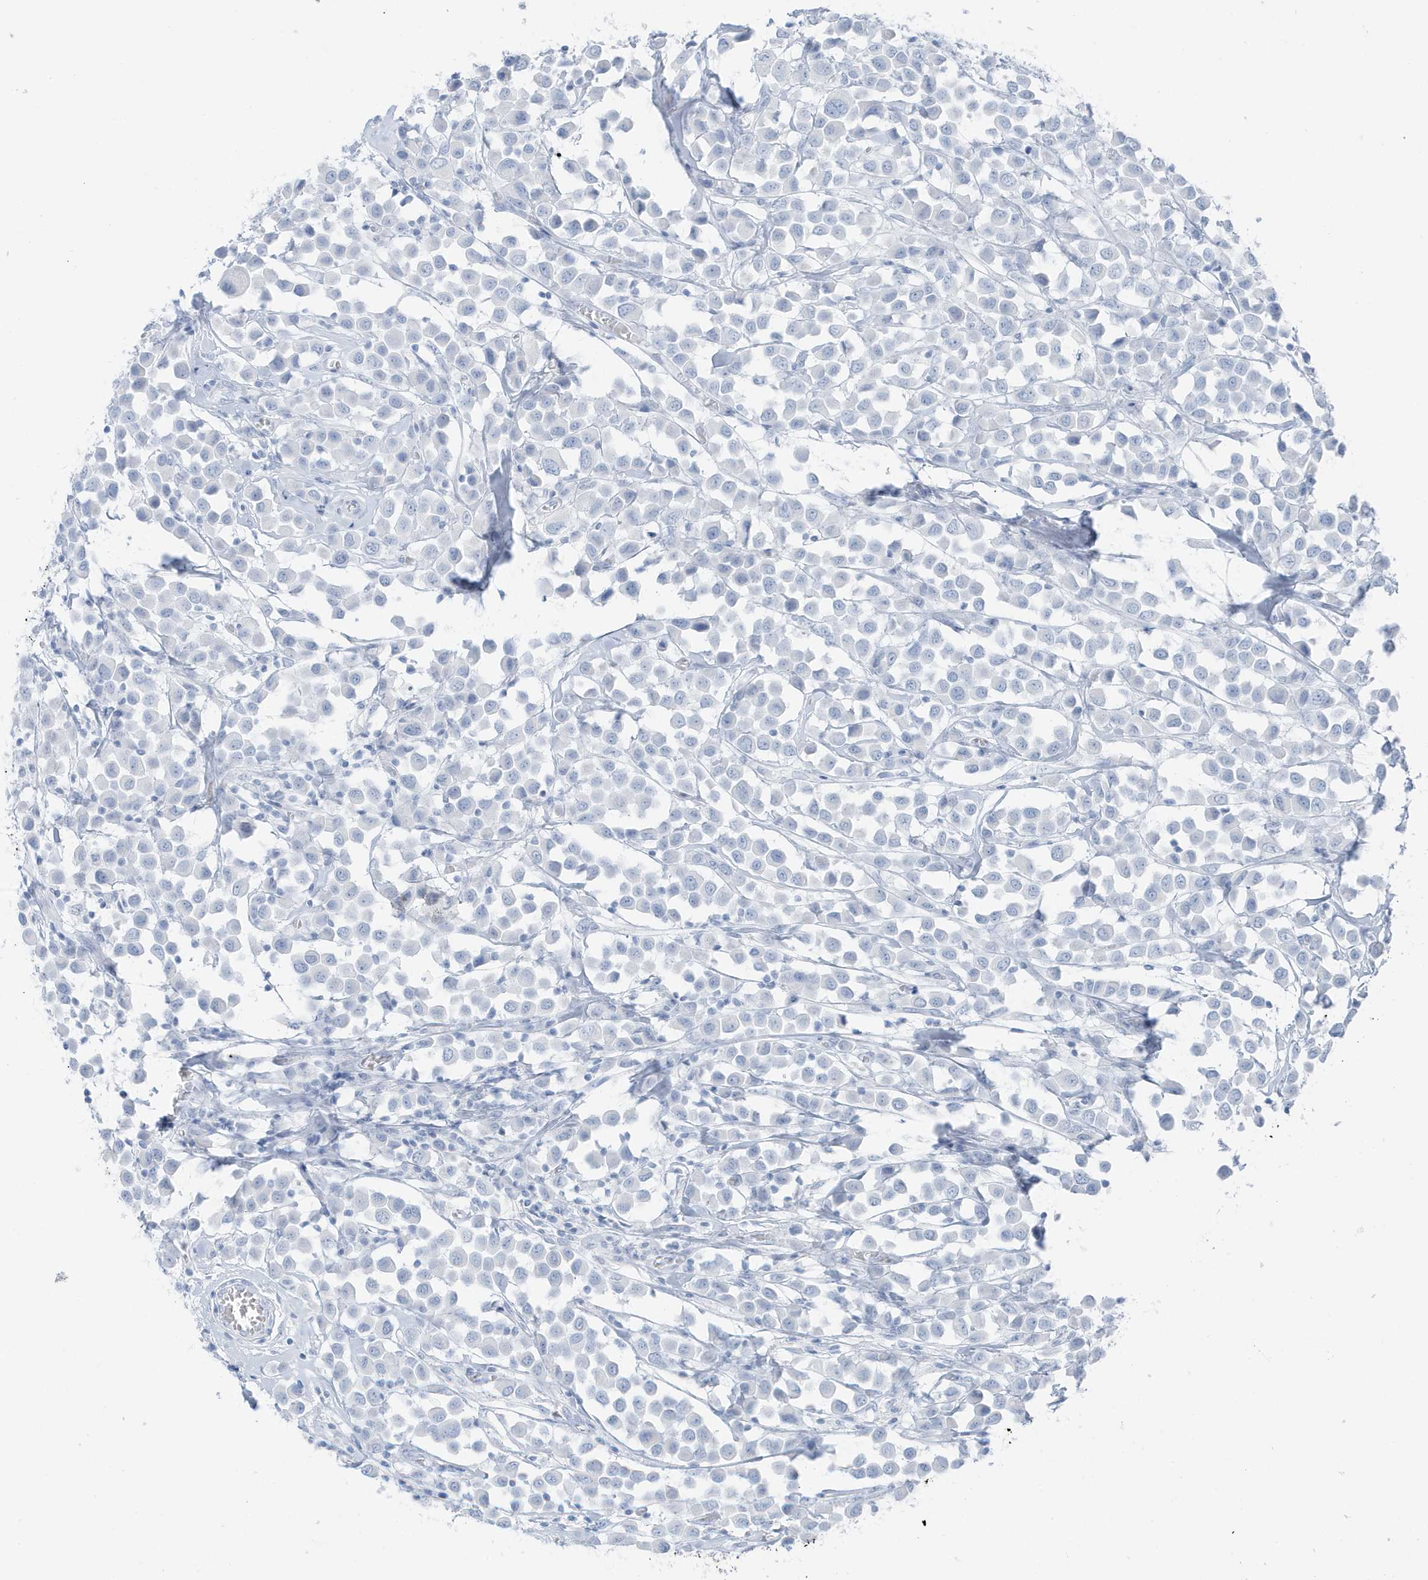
{"staining": {"intensity": "negative", "quantity": "none", "location": "none"}, "tissue": "breast cancer", "cell_type": "Tumor cells", "image_type": "cancer", "snomed": [{"axis": "morphology", "description": "Duct carcinoma"}, {"axis": "topography", "description": "Breast"}], "caption": "Immunohistochemistry image of neoplastic tissue: human breast cancer (infiltrating ductal carcinoma) stained with DAB (3,3'-diaminobenzidine) displays no significant protein positivity in tumor cells. (Brightfield microscopy of DAB (3,3'-diaminobenzidine) immunohistochemistry at high magnification).", "gene": "ZFP64", "patient": {"sex": "female", "age": 61}}